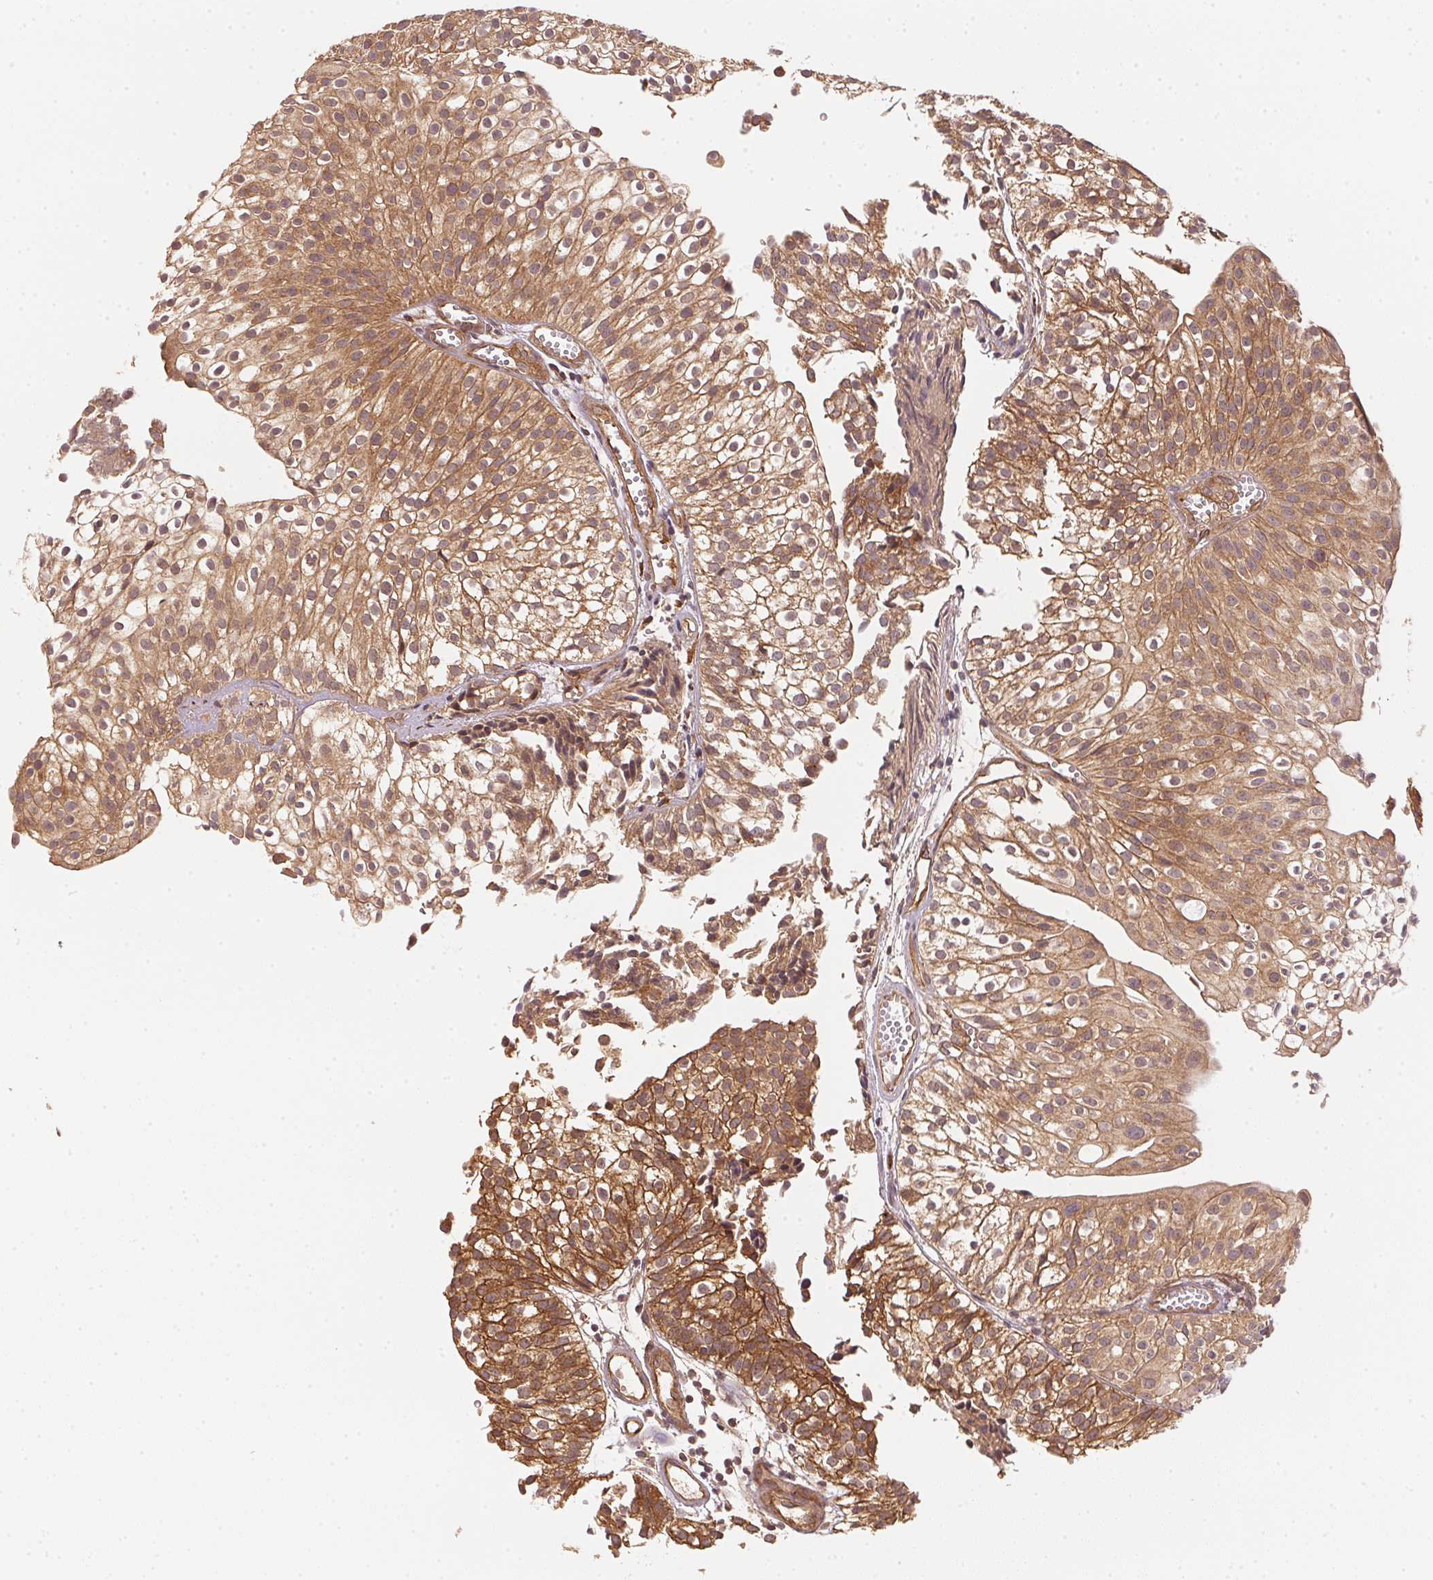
{"staining": {"intensity": "moderate", "quantity": ">75%", "location": "cytoplasmic/membranous"}, "tissue": "urothelial cancer", "cell_type": "Tumor cells", "image_type": "cancer", "snomed": [{"axis": "morphology", "description": "Urothelial carcinoma, Low grade"}, {"axis": "topography", "description": "Urinary bladder"}], "caption": "A high-resolution image shows IHC staining of urothelial carcinoma (low-grade), which exhibits moderate cytoplasmic/membranous staining in about >75% of tumor cells.", "gene": "STRN4", "patient": {"sex": "male", "age": 70}}